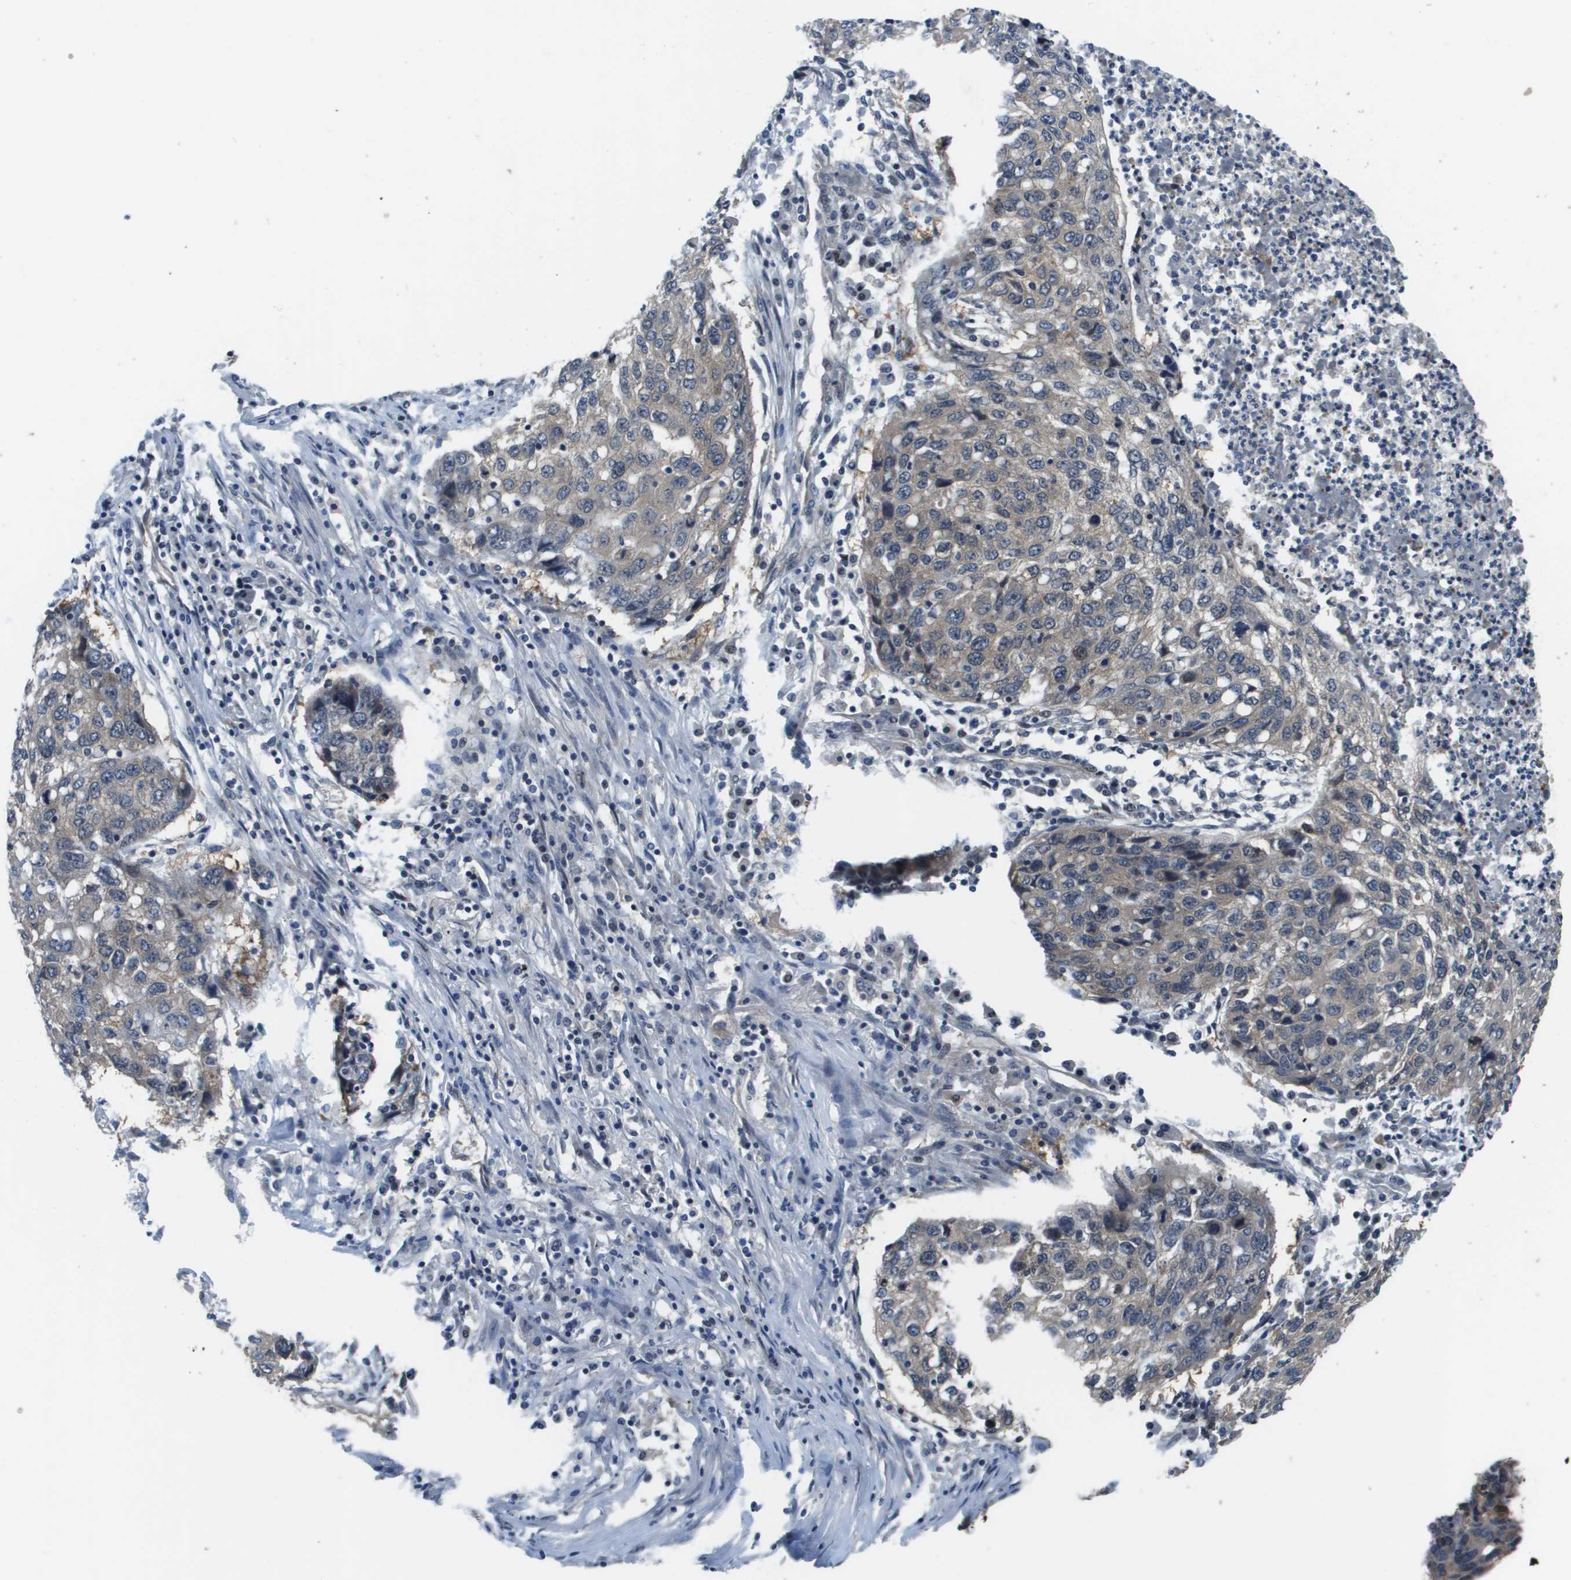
{"staining": {"intensity": "weak", "quantity": ">75%", "location": "cytoplasmic/membranous"}, "tissue": "lung cancer", "cell_type": "Tumor cells", "image_type": "cancer", "snomed": [{"axis": "morphology", "description": "Squamous cell carcinoma, NOS"}, {"axis": "topography", "description": "Lung"}], "caption": "This histopathology image displays immunohistochemistry (IHC) staining of lung squamous cell carcinoma, with low weak cytoplasmic/membranous positivity in about >75% of tumor cells.", "gene": "ENPP5", "patient": {"sex": "female", "age": 63}}